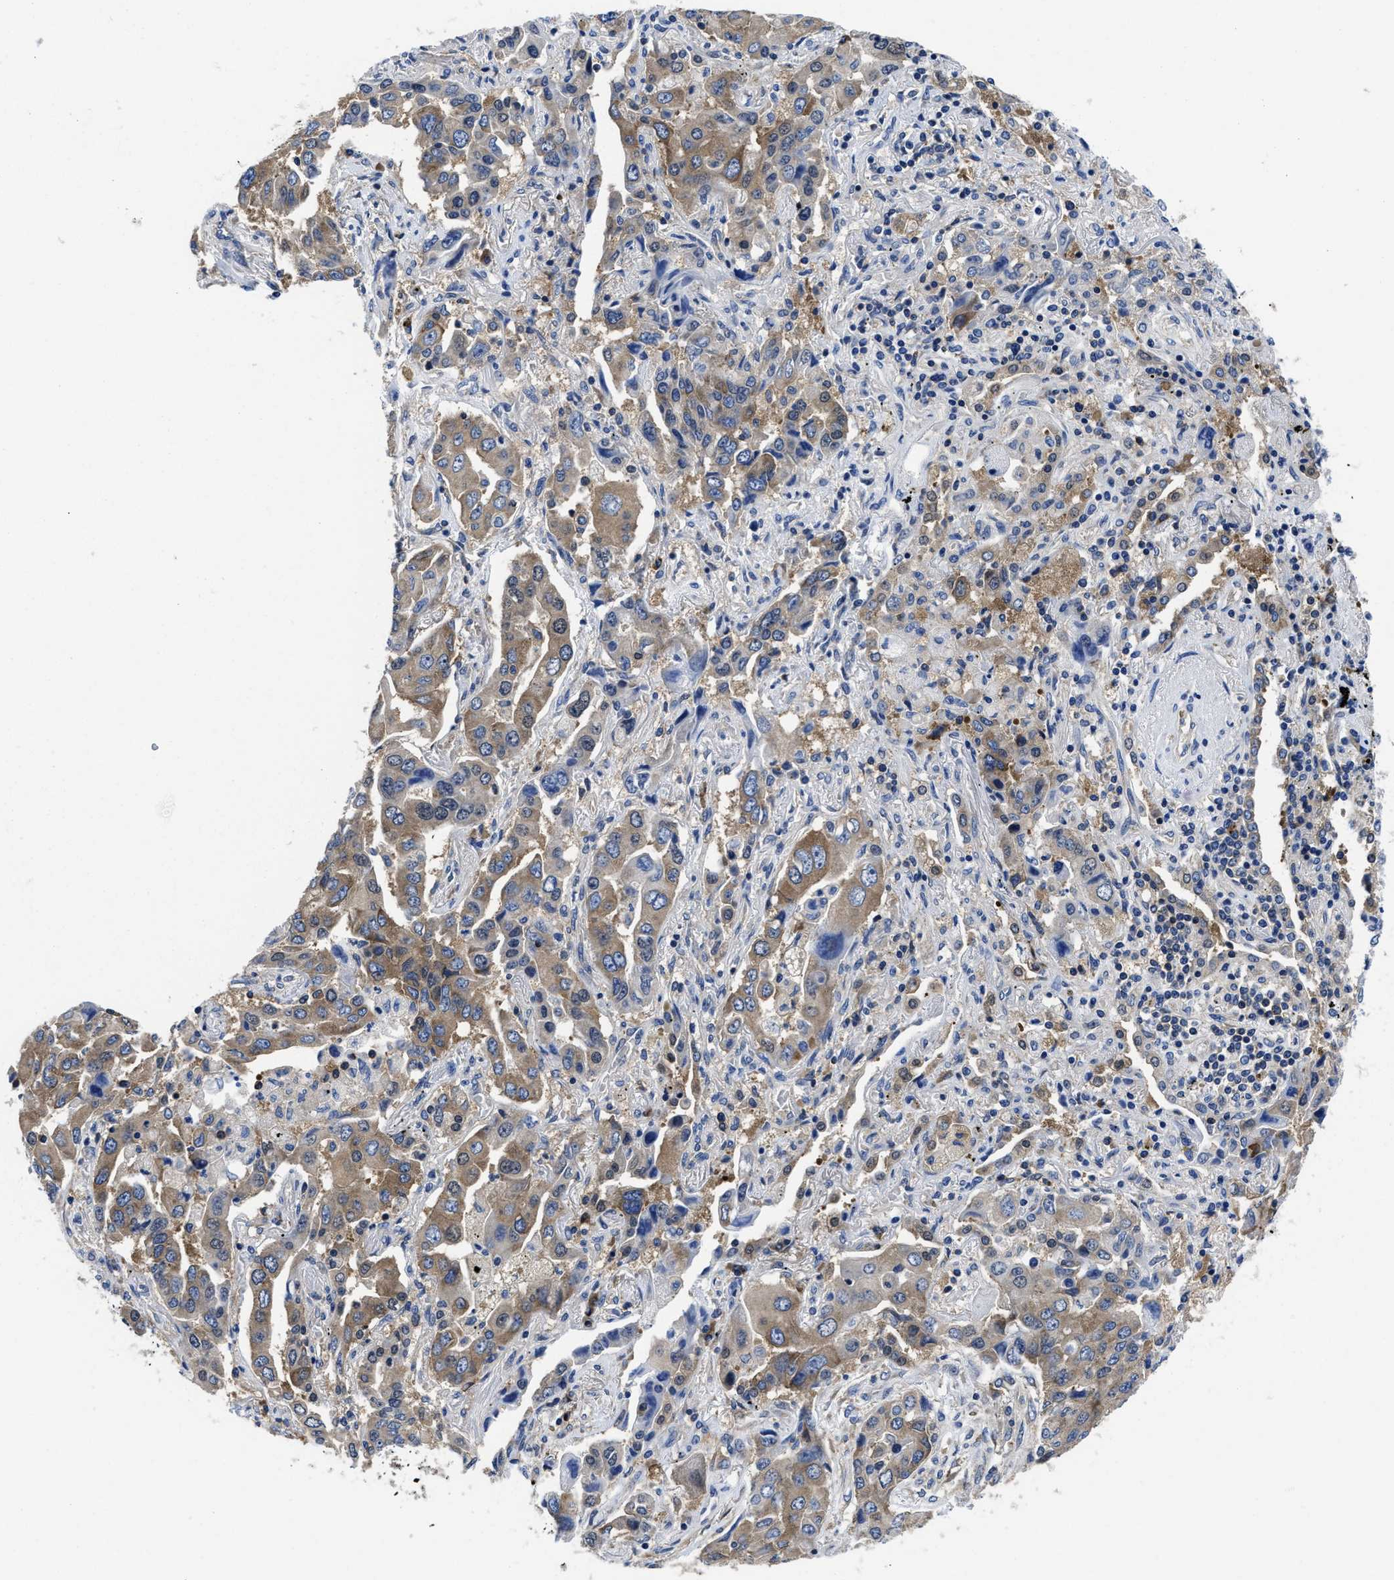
{"staining": {"intensity": "moderate", "quantity": "25%-75%", "location": "cytoplasmic/membranous"}, "tissue": "lung cancer", "cell_type": "Tumor cells", "image_type": "cancer", "snomed": [{"axis": "morphology", "description": "Adenocarcinoma, NOS"}, {"axis": "topography", "description": "Lung"}], "caption": "Brown immunohistochemical staining in adenocarcinoma (lung) demonstrates moderate cytoplasmic/membranous expression in about 25%-75% of tumor cells.", "gene": "YARS1", "patient": {"sex": "female", "age": 65}}